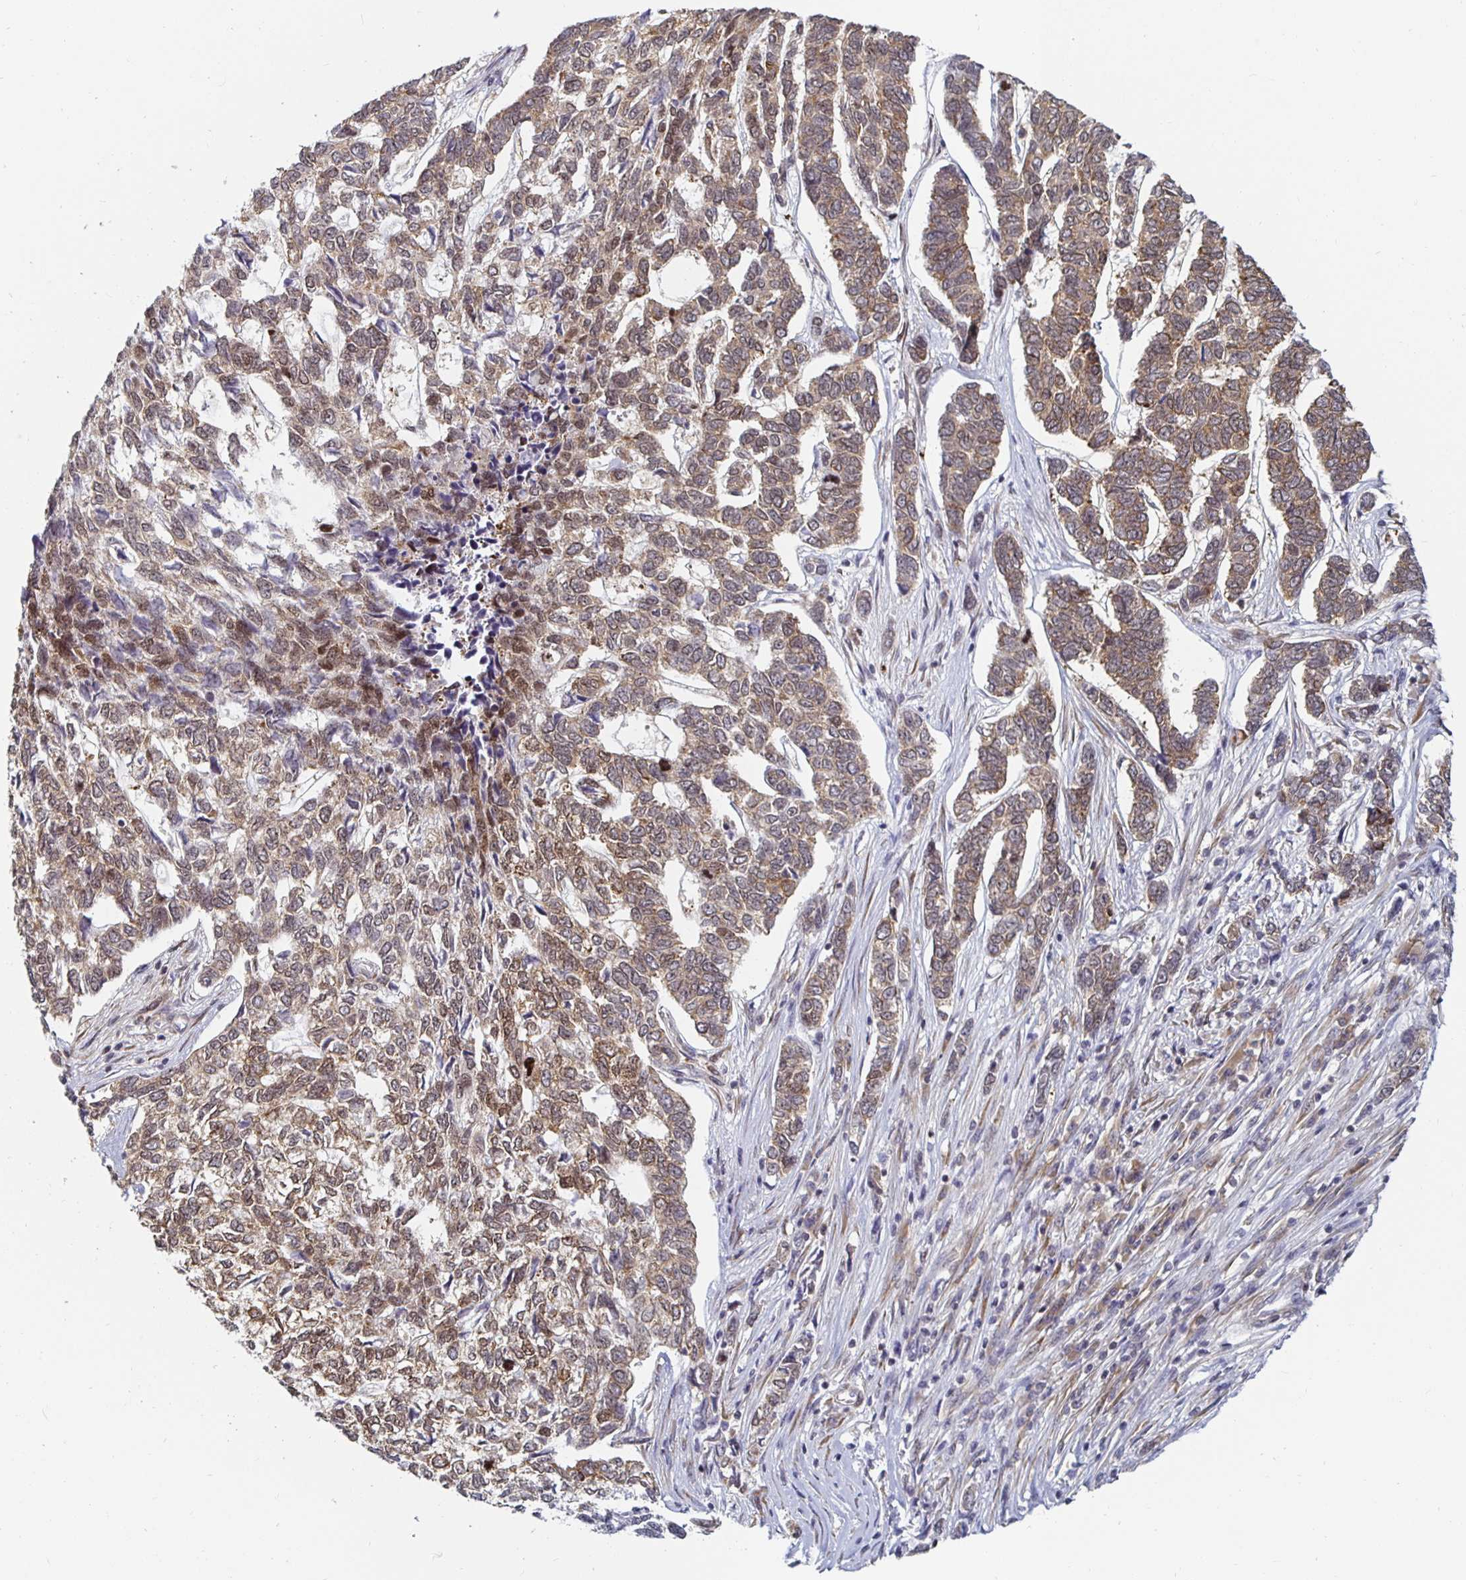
{"staining": {"intensity": "weak", "quantity": "25%-75%", "location": "cytoplasmic/membranous,nuclear"}, "tissue": "skin cancer", "cell_type": "Tumor cells", "image_type": "cancer", "snomed": [{"axis": "morphology", "description": "Basal cell carcinoma"}, {"axis": "topography", "description": "Skin"}], "caption": "Immunohistochemistry (IHC) of basal cell carcinoma (skin) displays low levels of weak cytoplasmic/membranous and nuclear expression in about 25%-75% of tumor cells. (DAB = brown stain, brightfield microscopy at high magnification).", "gene": "PDAP1", "patient": {"sex": "female", "age": 65}}